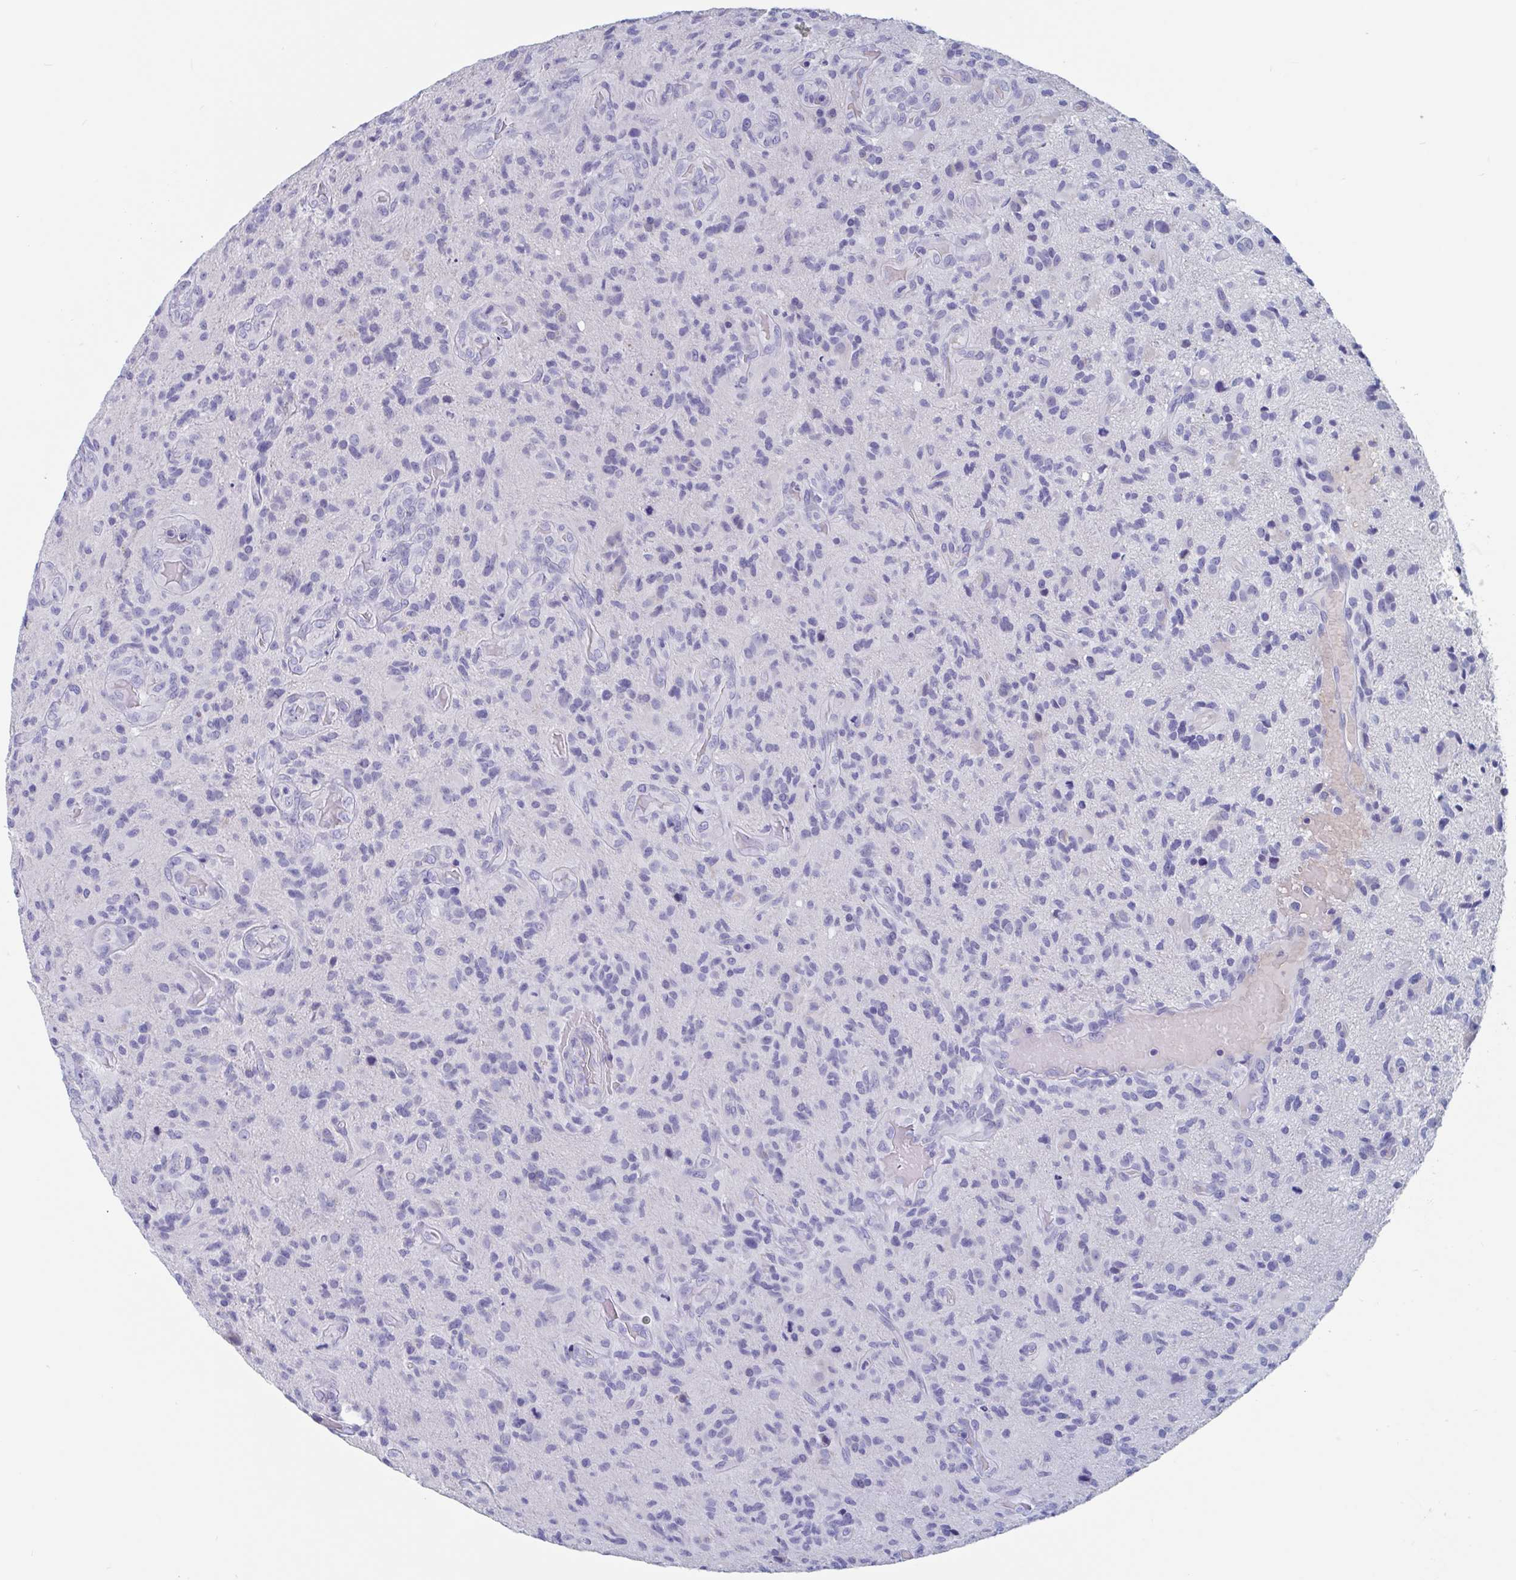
{"staining": {"intensity": "negative", "quantity": "none", "location": "none"}, "tissue": "glioma", "cell_type": "Tumor cells", "image_type": "cancer", "snomed": [{"axis": "morphology", "description": "Glioma, malignant, High grade"}, {"axis": "topography", "description": "Brain"}], "caption": "Human glioma stained for a protein using immunohistochemistry (IHC) exhibits no positivity in tumor cells.", "gene": "DPEP3", "patient": {"sex": "male", "age": 55}}